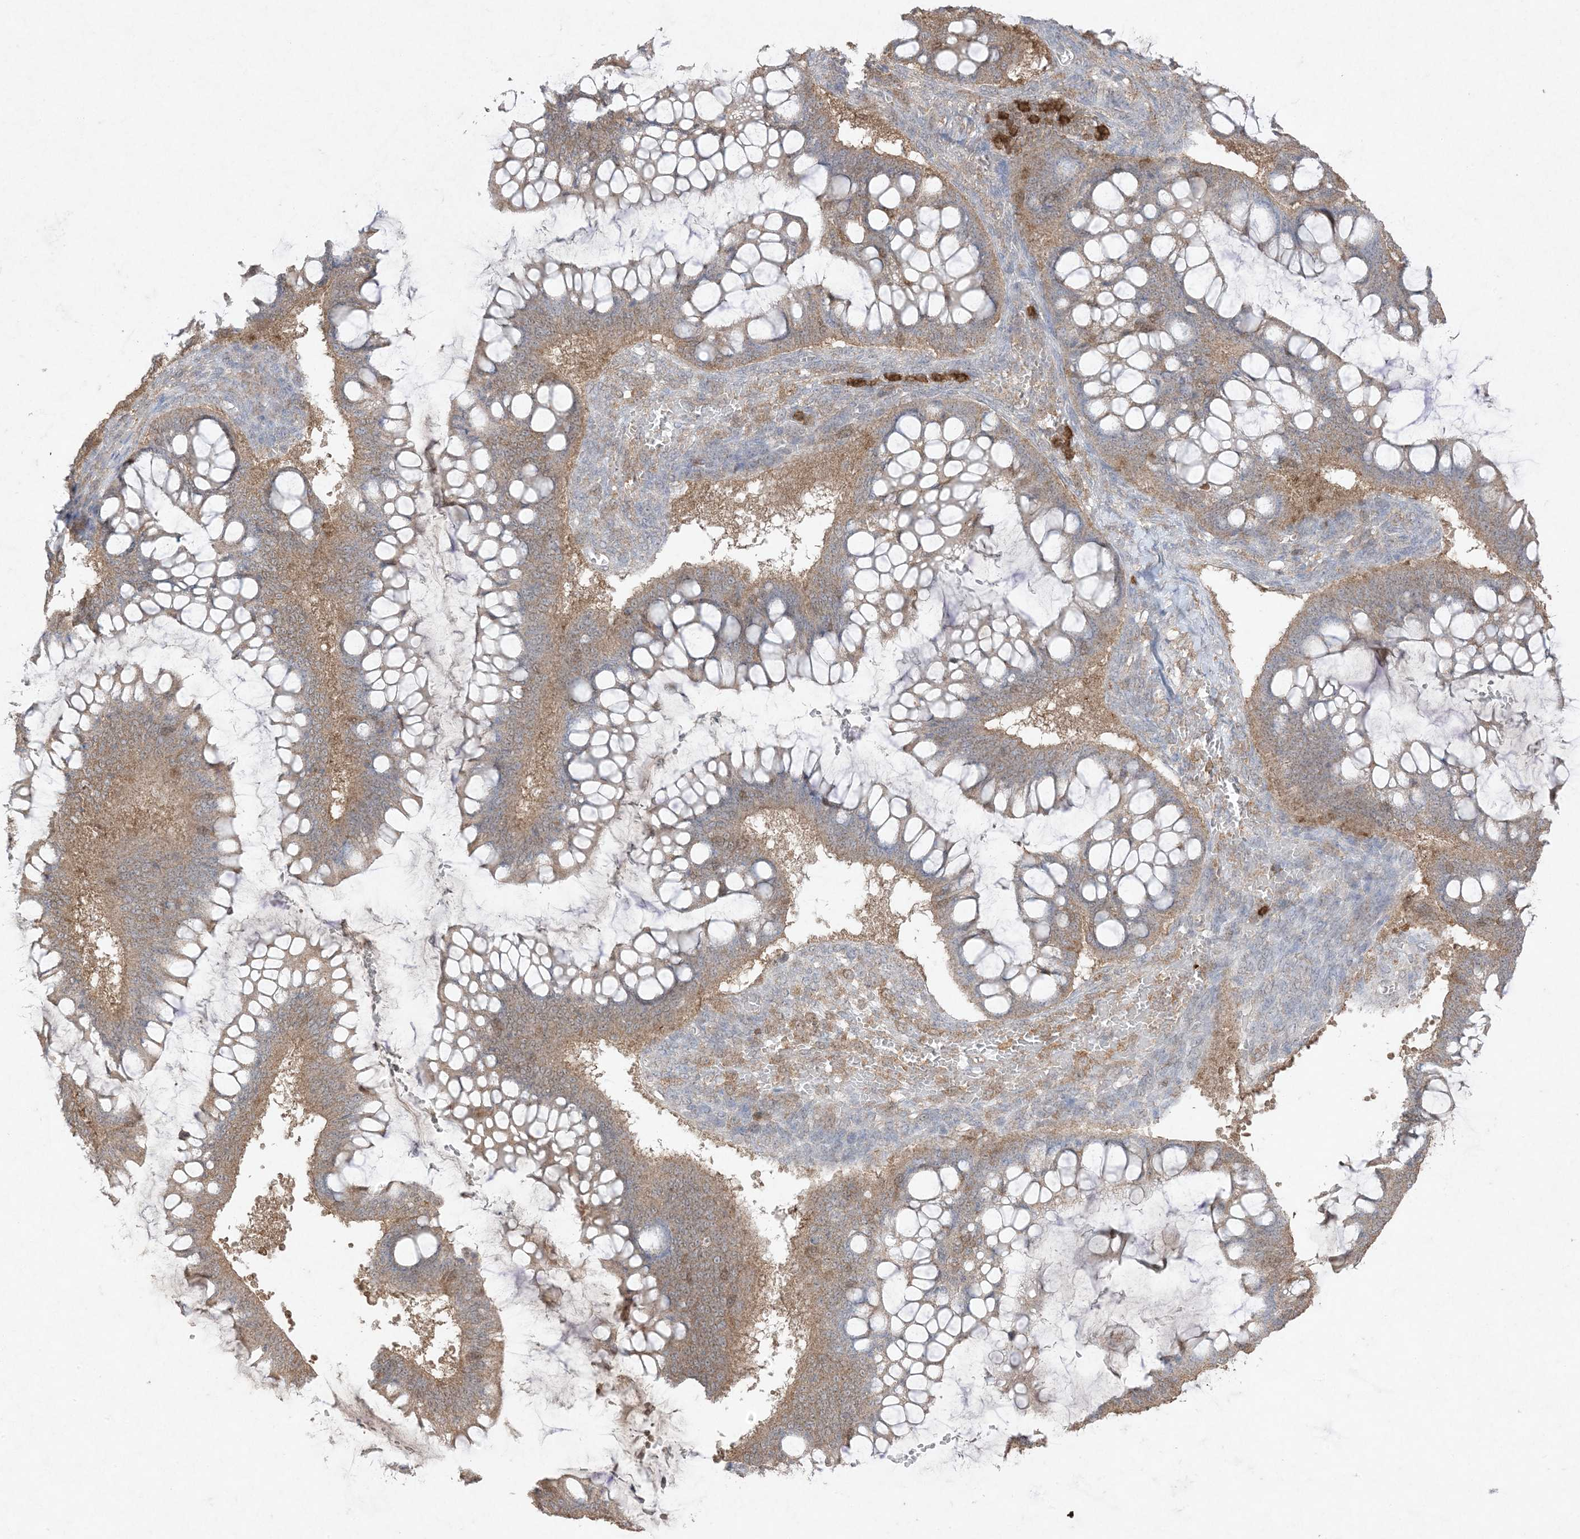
{"staining": {"intensity": "weak", "quantity": "25%-75%", "location": "cytoplasmic/membranous"}, "tissue": "ovarian cancer", "cell_type": "Tumor cells", "image_type": "cancer", "snomed": [{"axis": "morphology", "description": "Cystadenocarcinoma, mucinous, NOS"}, {"axis": "topography", "description": "Ovary"}], "caption": "A micrograph of ovarian cancer stained for a protein demonstrates weak cytoplasmic/membranous brown staining in tumor cells.", "gene": "UBE2C", "patient": {"sex": "female", "age": 73}}